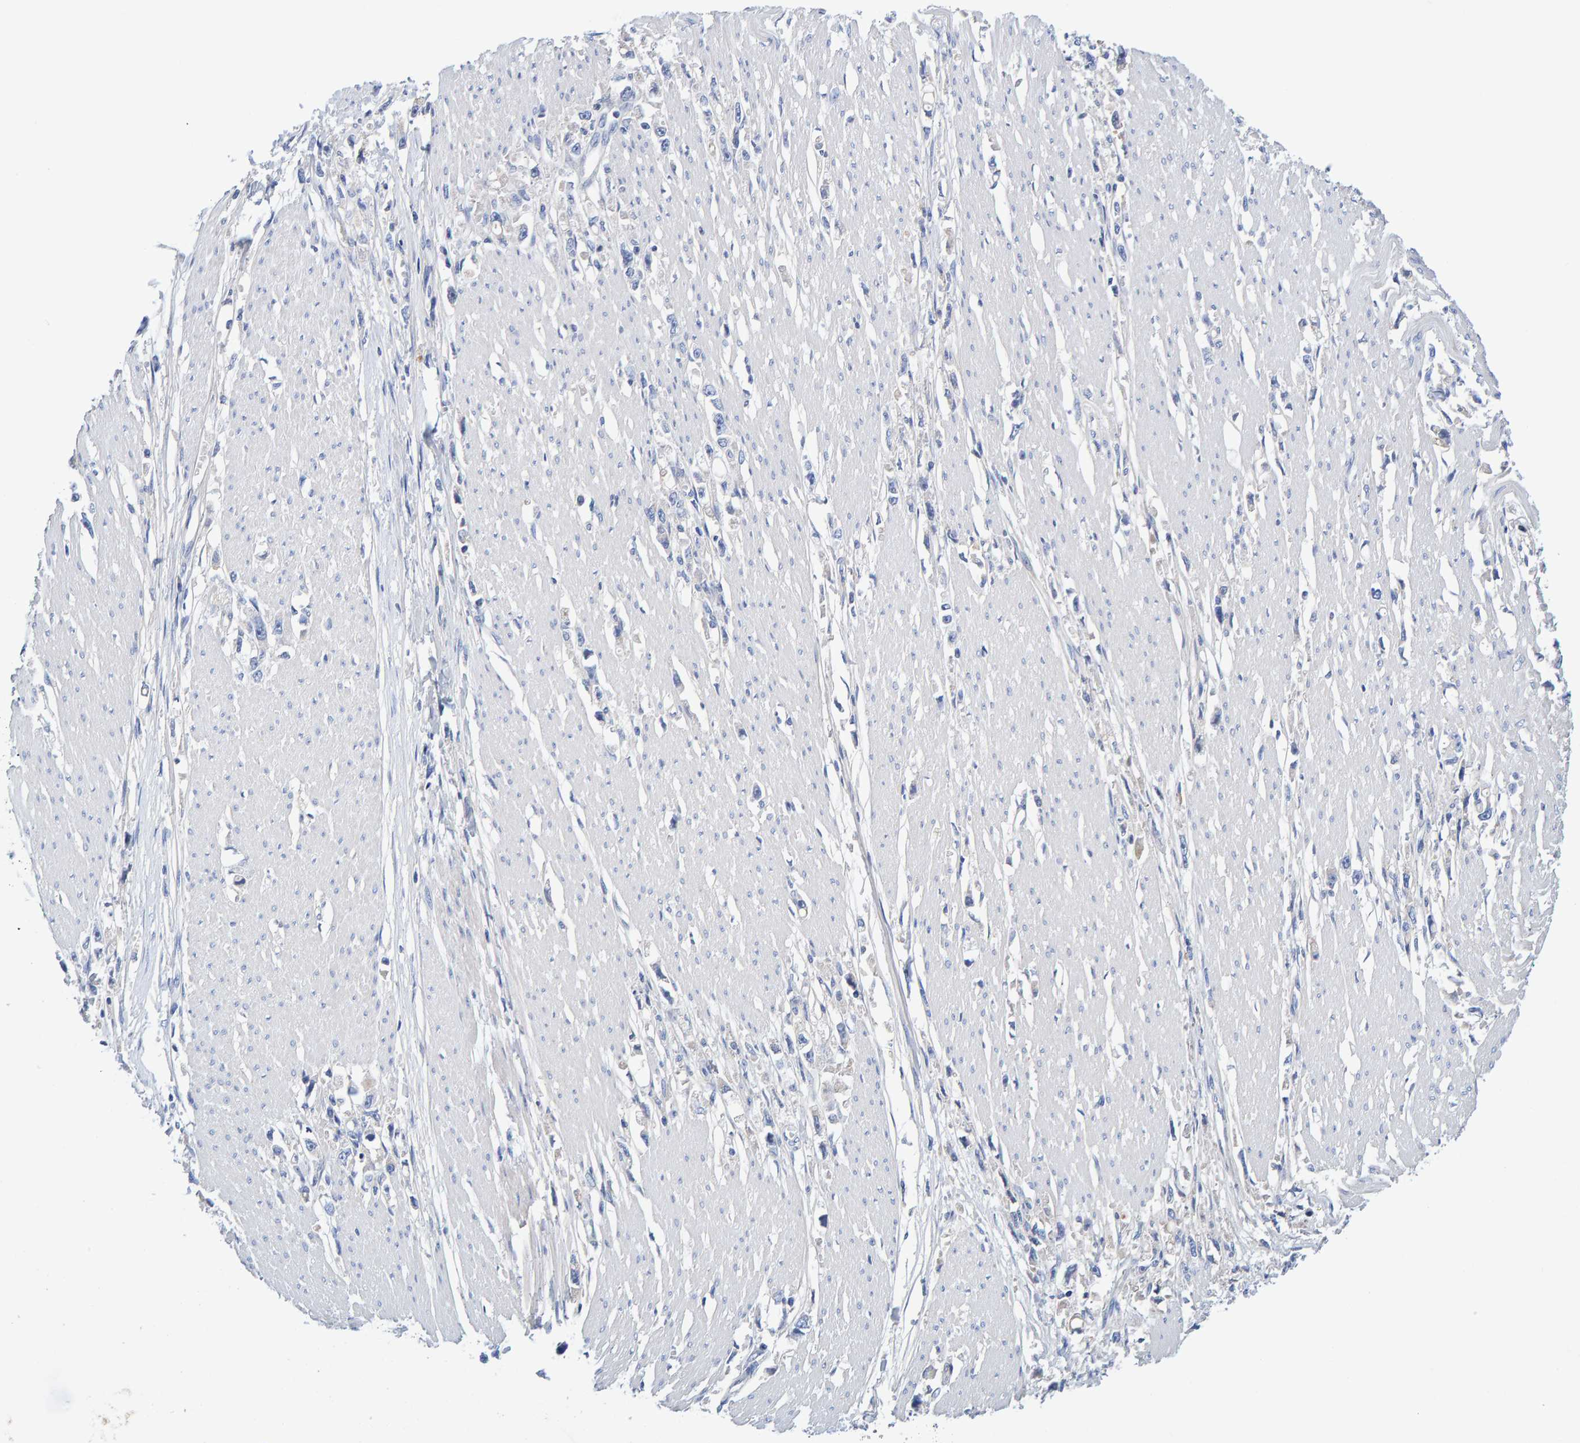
{"staining": {"intensity": "negative", "quantity": "none", "location": "none"}, "tissue": "stomach cancer", "cell_type": "Tumor cells", "image_type": "cancer", "snomed": [{"axis": "morphology", "description": "Adenocarcinoma, NOS"}, {"axis": "topography", "description": "Stomach"}], "caption": "Immunohistochemical staining of stomach adenocarcinoma displays no significant expression in tumor cells. (DAB (3,3'-diaminobenzidine) immunohistochemistry (IHC), high magnification).", "gene": "EFR3A", "patient": {"sex": "female", "age": 59}}